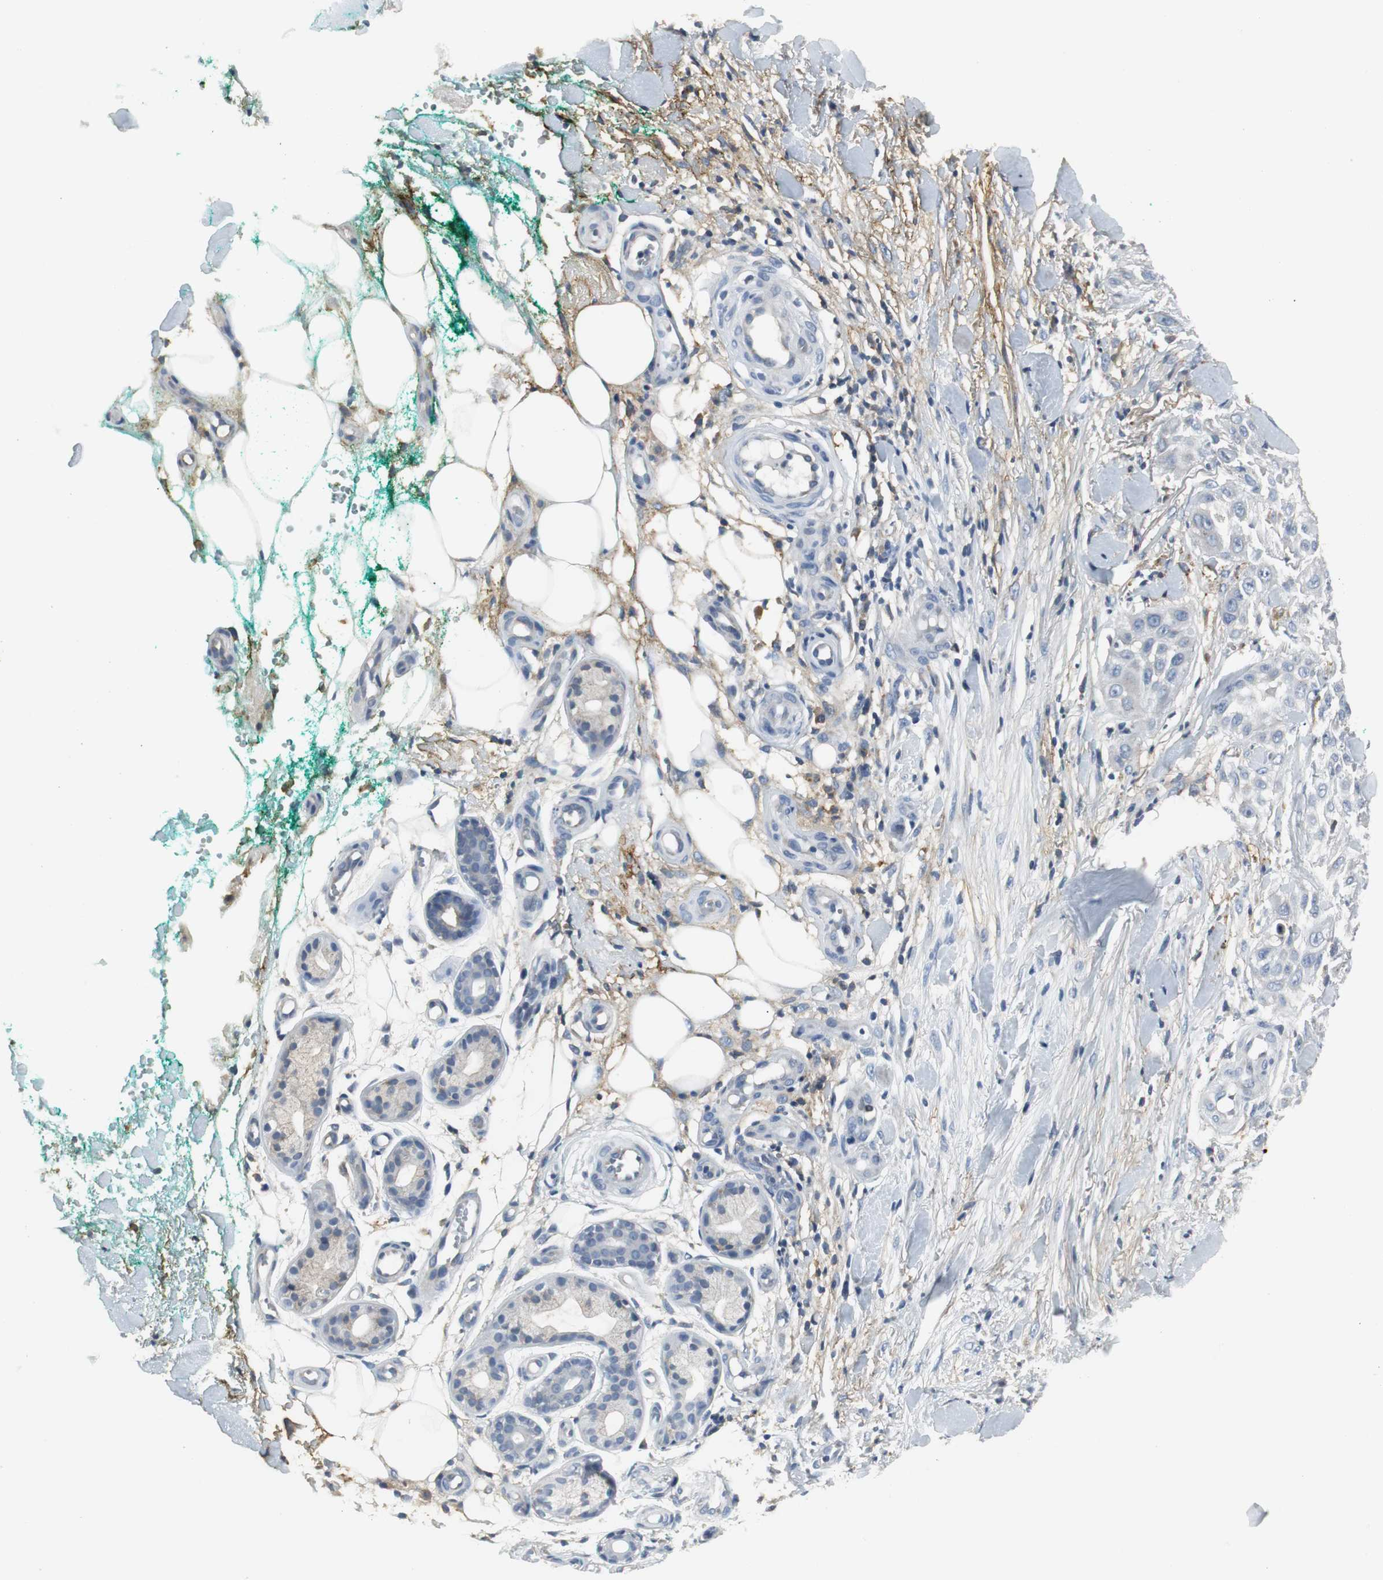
{"staining": {"intensity": "negative", "quantity": "none", "location": "none"}, "tissue": "skin cancer", "cell_type": "Tumor cells", "image_type": "cancer", "snomed": [{"axis": "morphology", "description": "Squamous cell carcinoma, NOS"}, {"axis": "topography", "description": "Skin"}], "caption": "The histopathology image reveals no significant expression in tumor cells of skin cancer (squamous cell carcinoma).", "gene": "SLC2A5", "patient": {"sex": "female", "age": 42}}